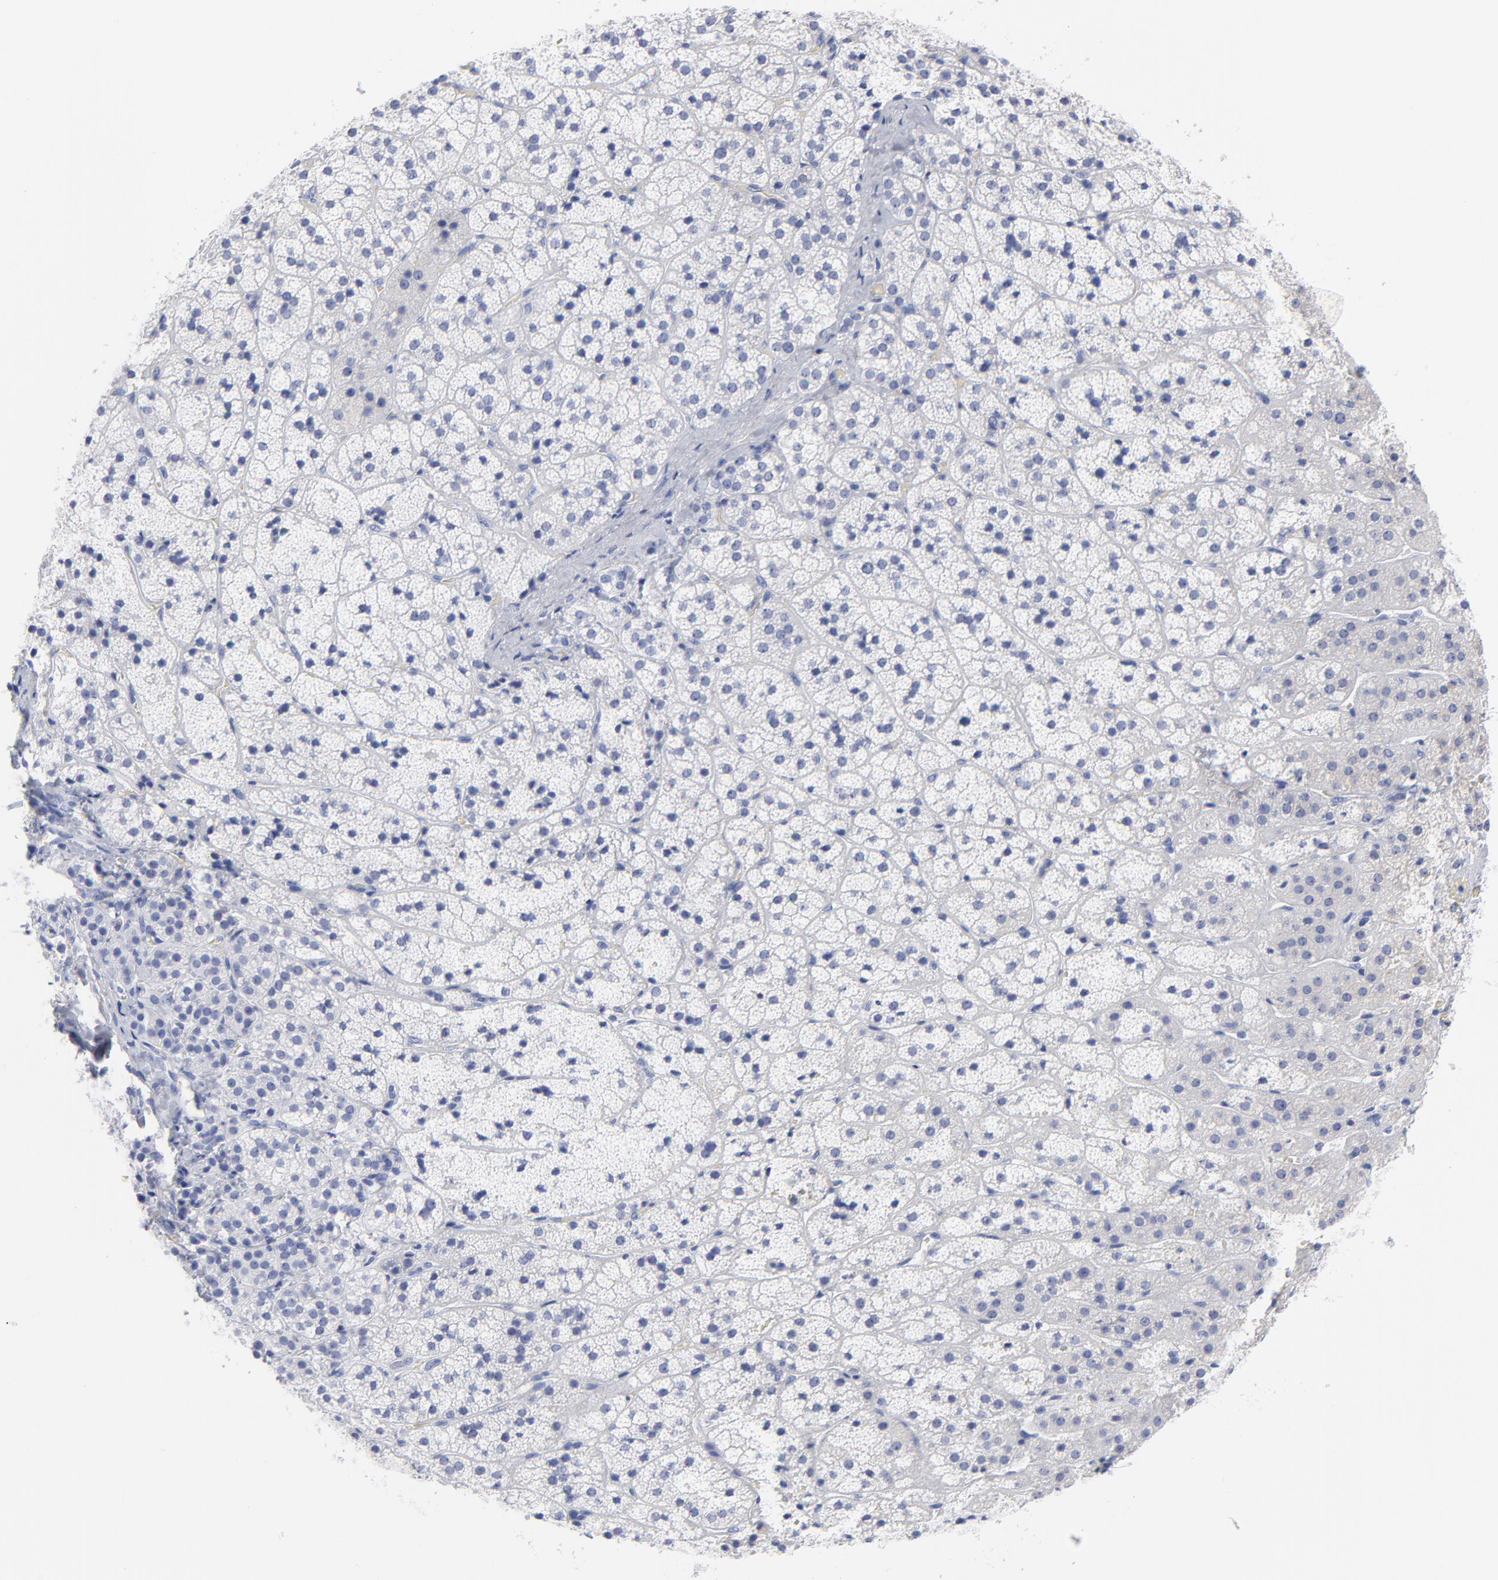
{"staining": {"intensity": "negative", "quantity": "none", "location": "none"}, "tissue": "adrenal gland", "cell_type": "Glandular cells", "image_type": "normal", "snomed": [{"axis": "morphology", "description": "Normal tissue, NOS"}, {"axis": "topography", "description": "Adrenal gland"}], "caption": "Human adrenal gland stained for a protein using immunohistochemistry (IHC) demonstrates no positivity in glandular cells.", "gene": "ACY1", "patient": {"sex": "female", "age": 44}}